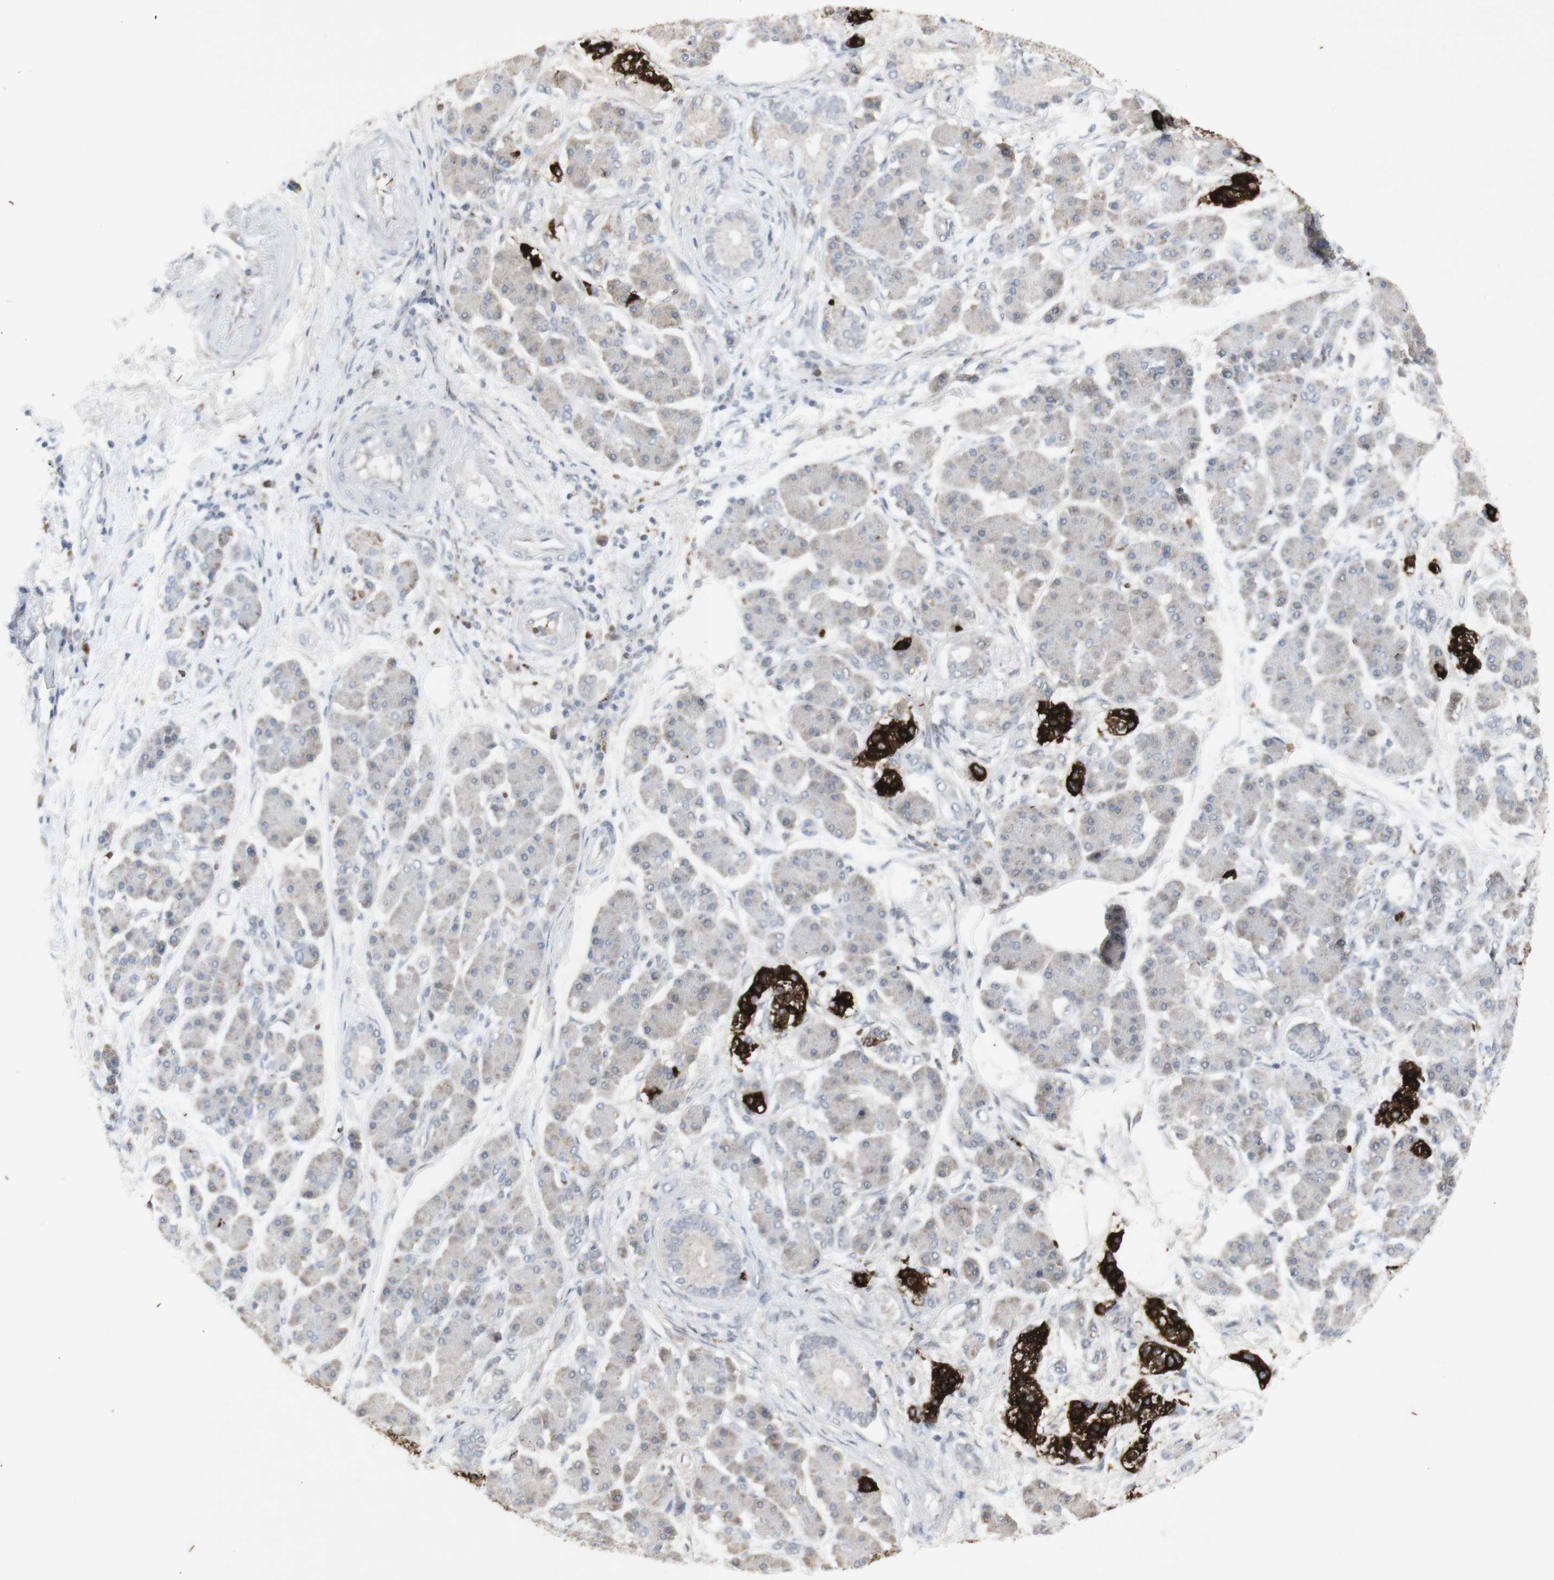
{"staining": {"intensity": "negative", "quantity": "none", "location": "none"}, "tissue": "pancreatic cancer", "cell_type": "Tumor cells", "image_type": "cancer", "snomed": [{"axis": "morphology", "description": "Adenocarcinoma, NOS"}, {"axis": "morphology", "description": "Adenocarcinoma, metastatic, NOS"}, {"axis": "topography", "description": "Lymph node"}, {"axis": "topography", "description": "Pancreas"}, {"axis": "topography", "description": "Duodenum"}], "caption": "This is an immunohistochemistry histopathology image of pancreatic metastatic adenocarcinoma. There is no positivity in tumor cells.", "gene": "INS", "patient": {"sex": "female", "age": 64}}